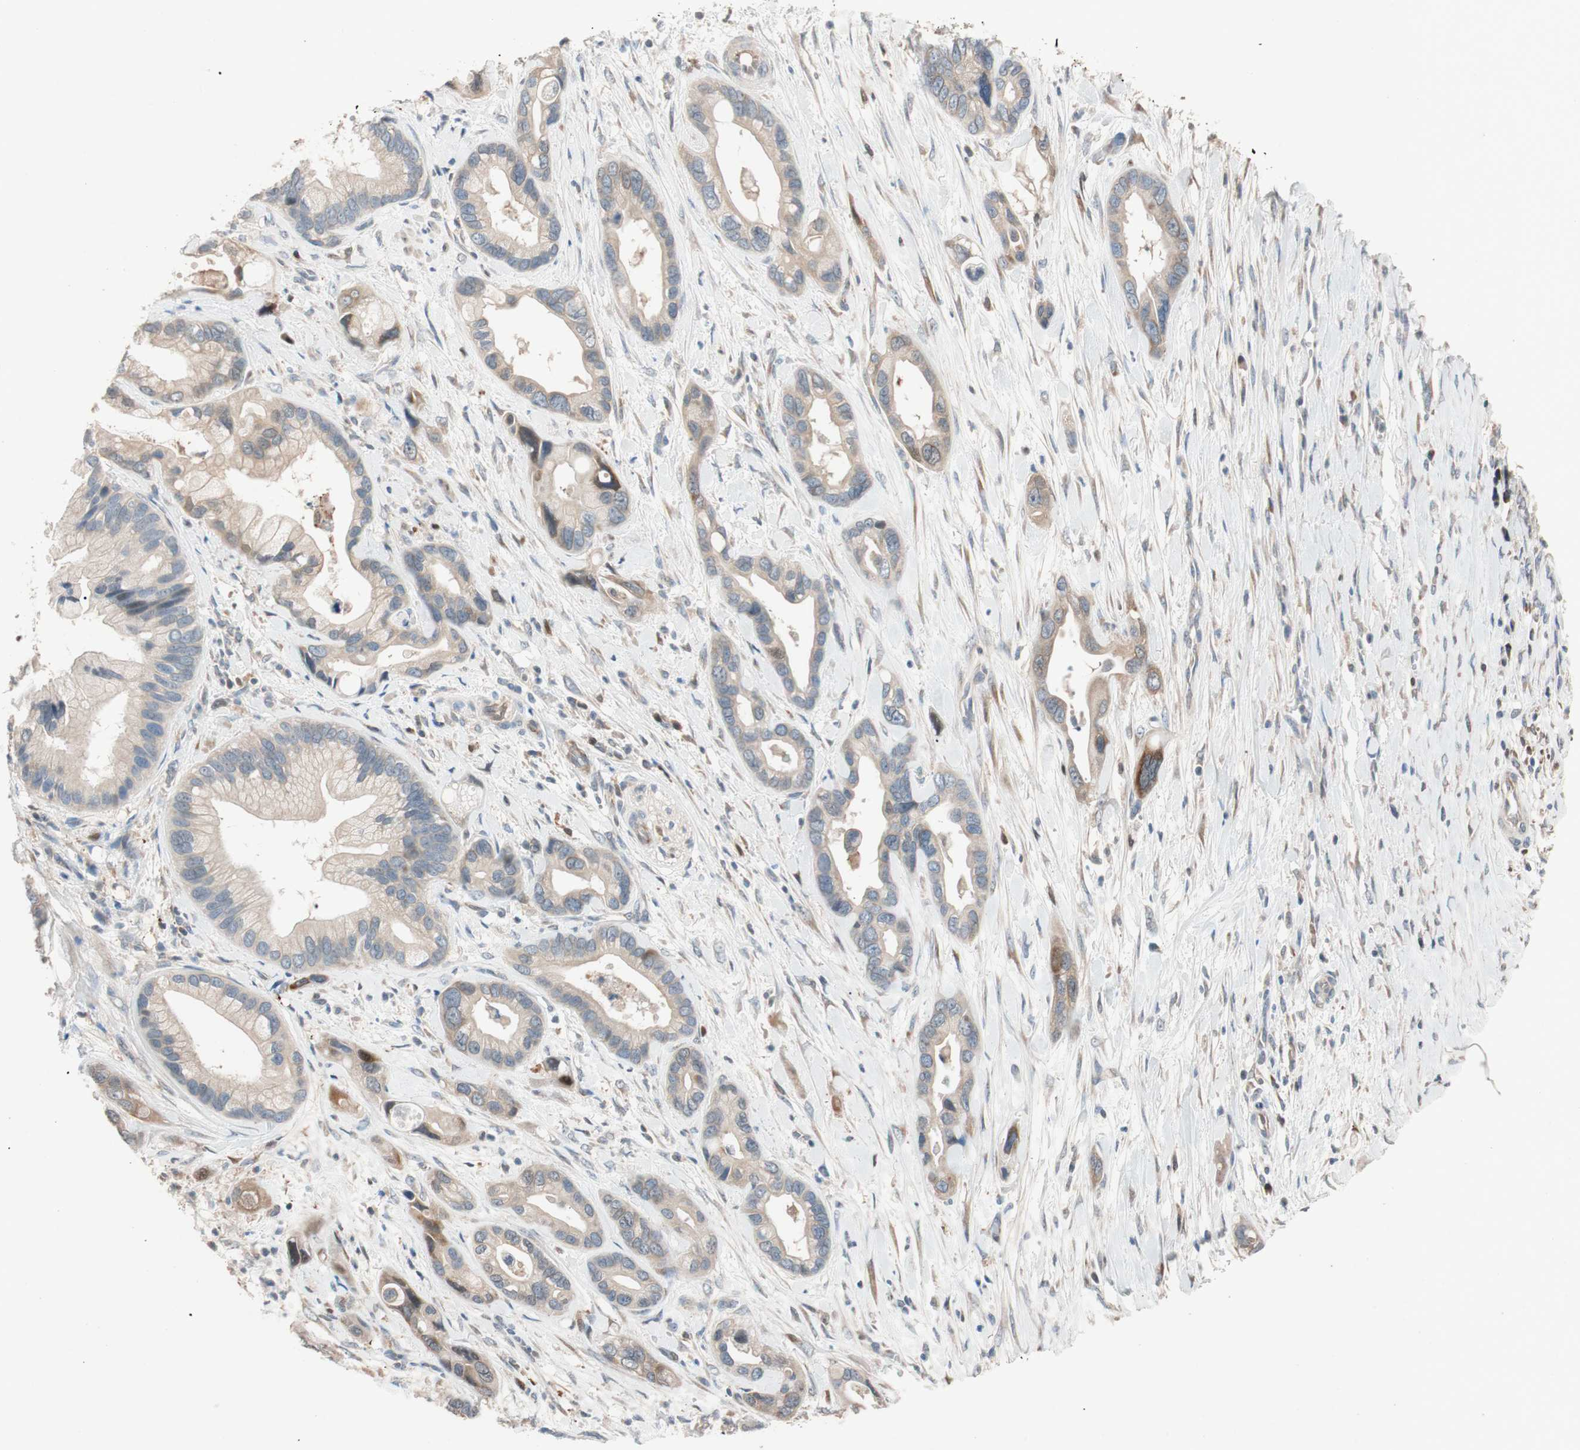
{"staining": {"intensity": "weak", "quantity": ">75%", "location": "cytoplasmic/membranous"}, "tissue": "pancreatic cancer", "cell_type": "Tumor cells", "image_type": "cancer", "snomed": [{"axis": "morphology", "description": "Adenocarcinoma, NOS"}, {"axis": "topography", "description": "Pancreas"}], "caption": "Protein staining displays weak cytoplasmic/membranous staining in approximately >75% of tumor cells in pancreatic cancer.", "gene": "FAAH", "patient": {"sex": "female", "age": 77}}